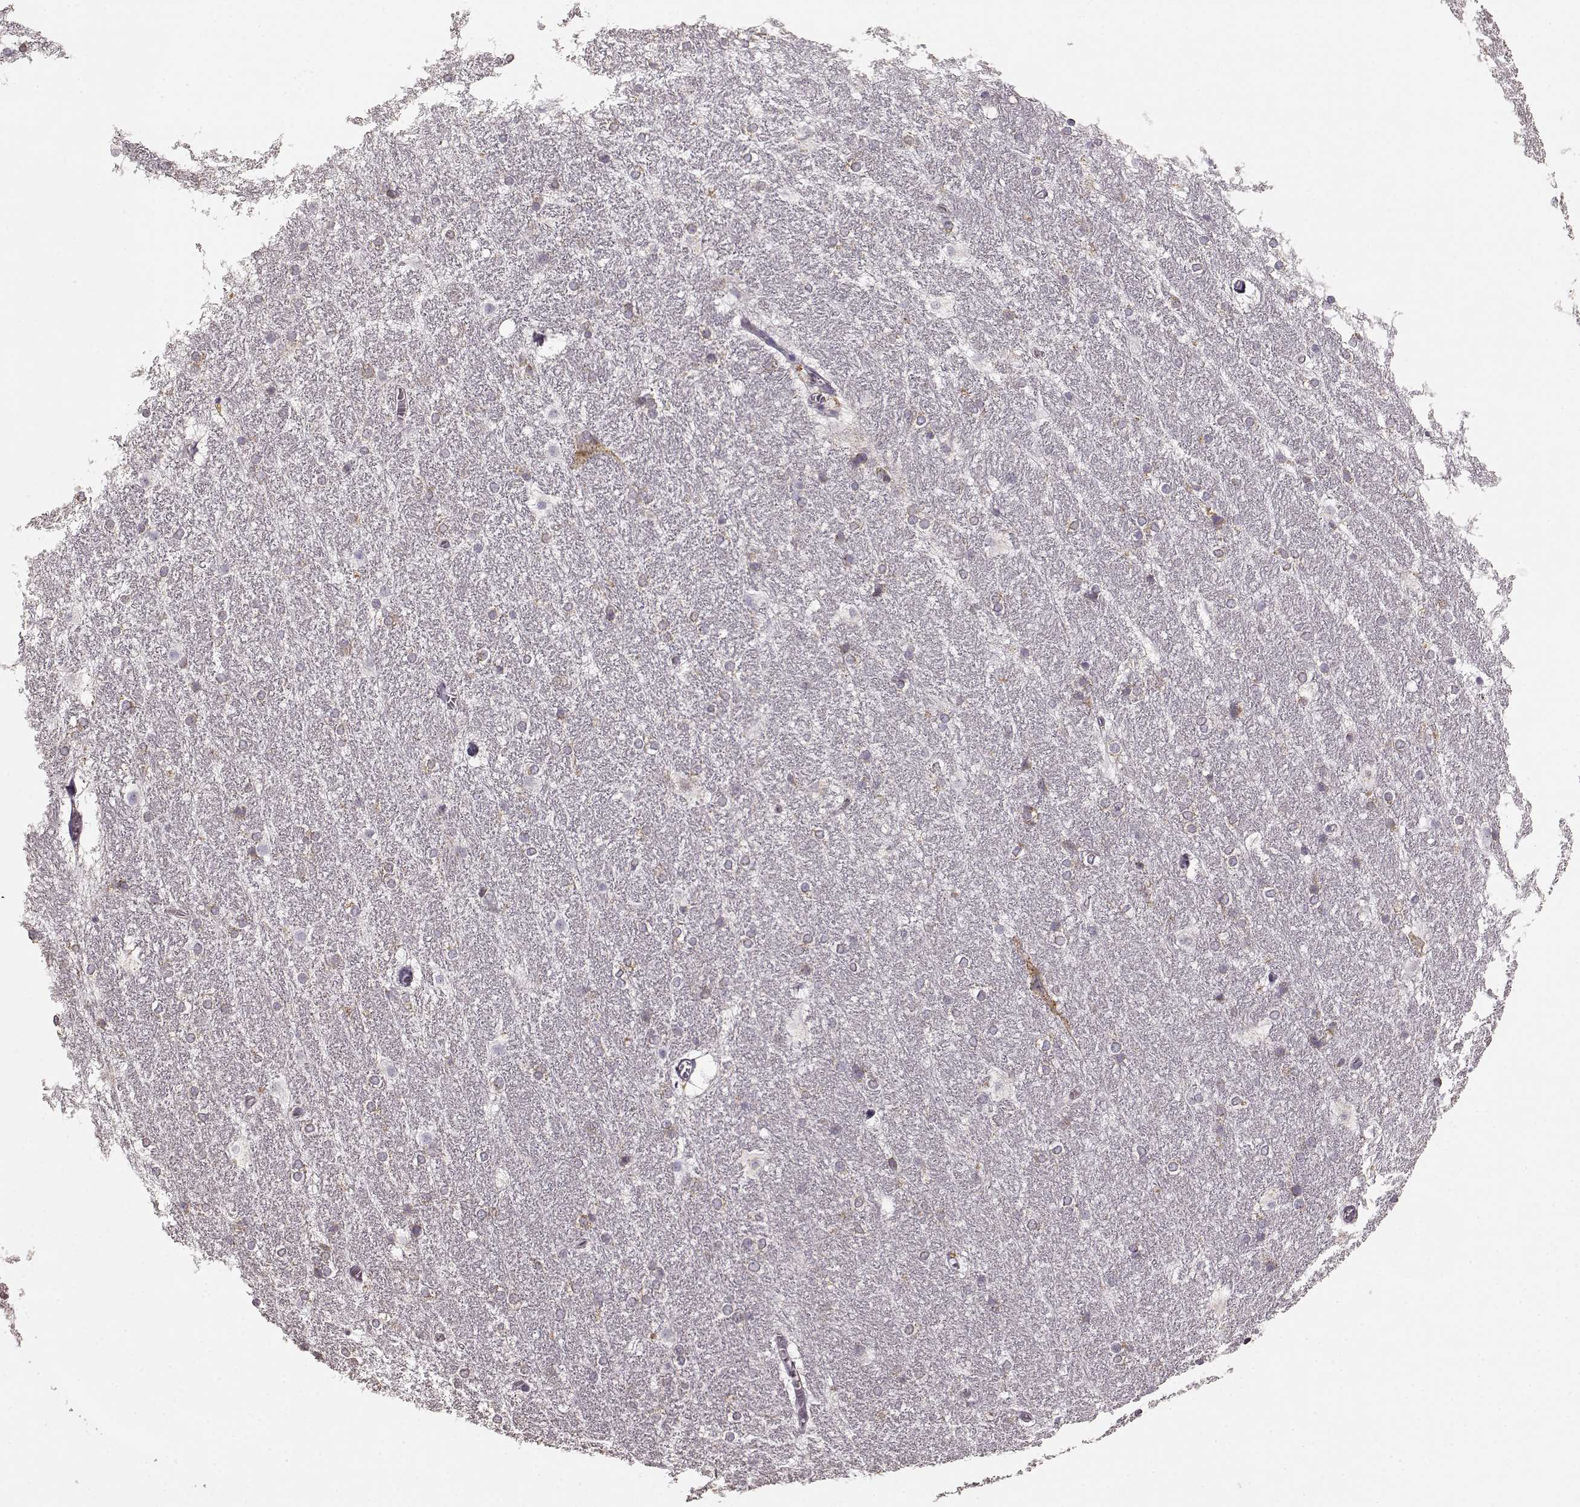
{"staining": {"intensity": "negative", "quantity": "none", "location": "none"}, "tissue": "hippocampus", "cell_type": "Glial cells", "image_type": "normal", "snomed": [{"axis": "morphology", "description": "Normal tissue, NOS"}, {"axis": "topography", "description": "Cerebral cortex"}, {"axis": "topography", "description": "Hippocampus"}], "caption": "Hippocampus stained for a protein using IHC shows no staining glial cells.", "gene": "GABRG3", "patient": {"sex": "female", "age": 19}}